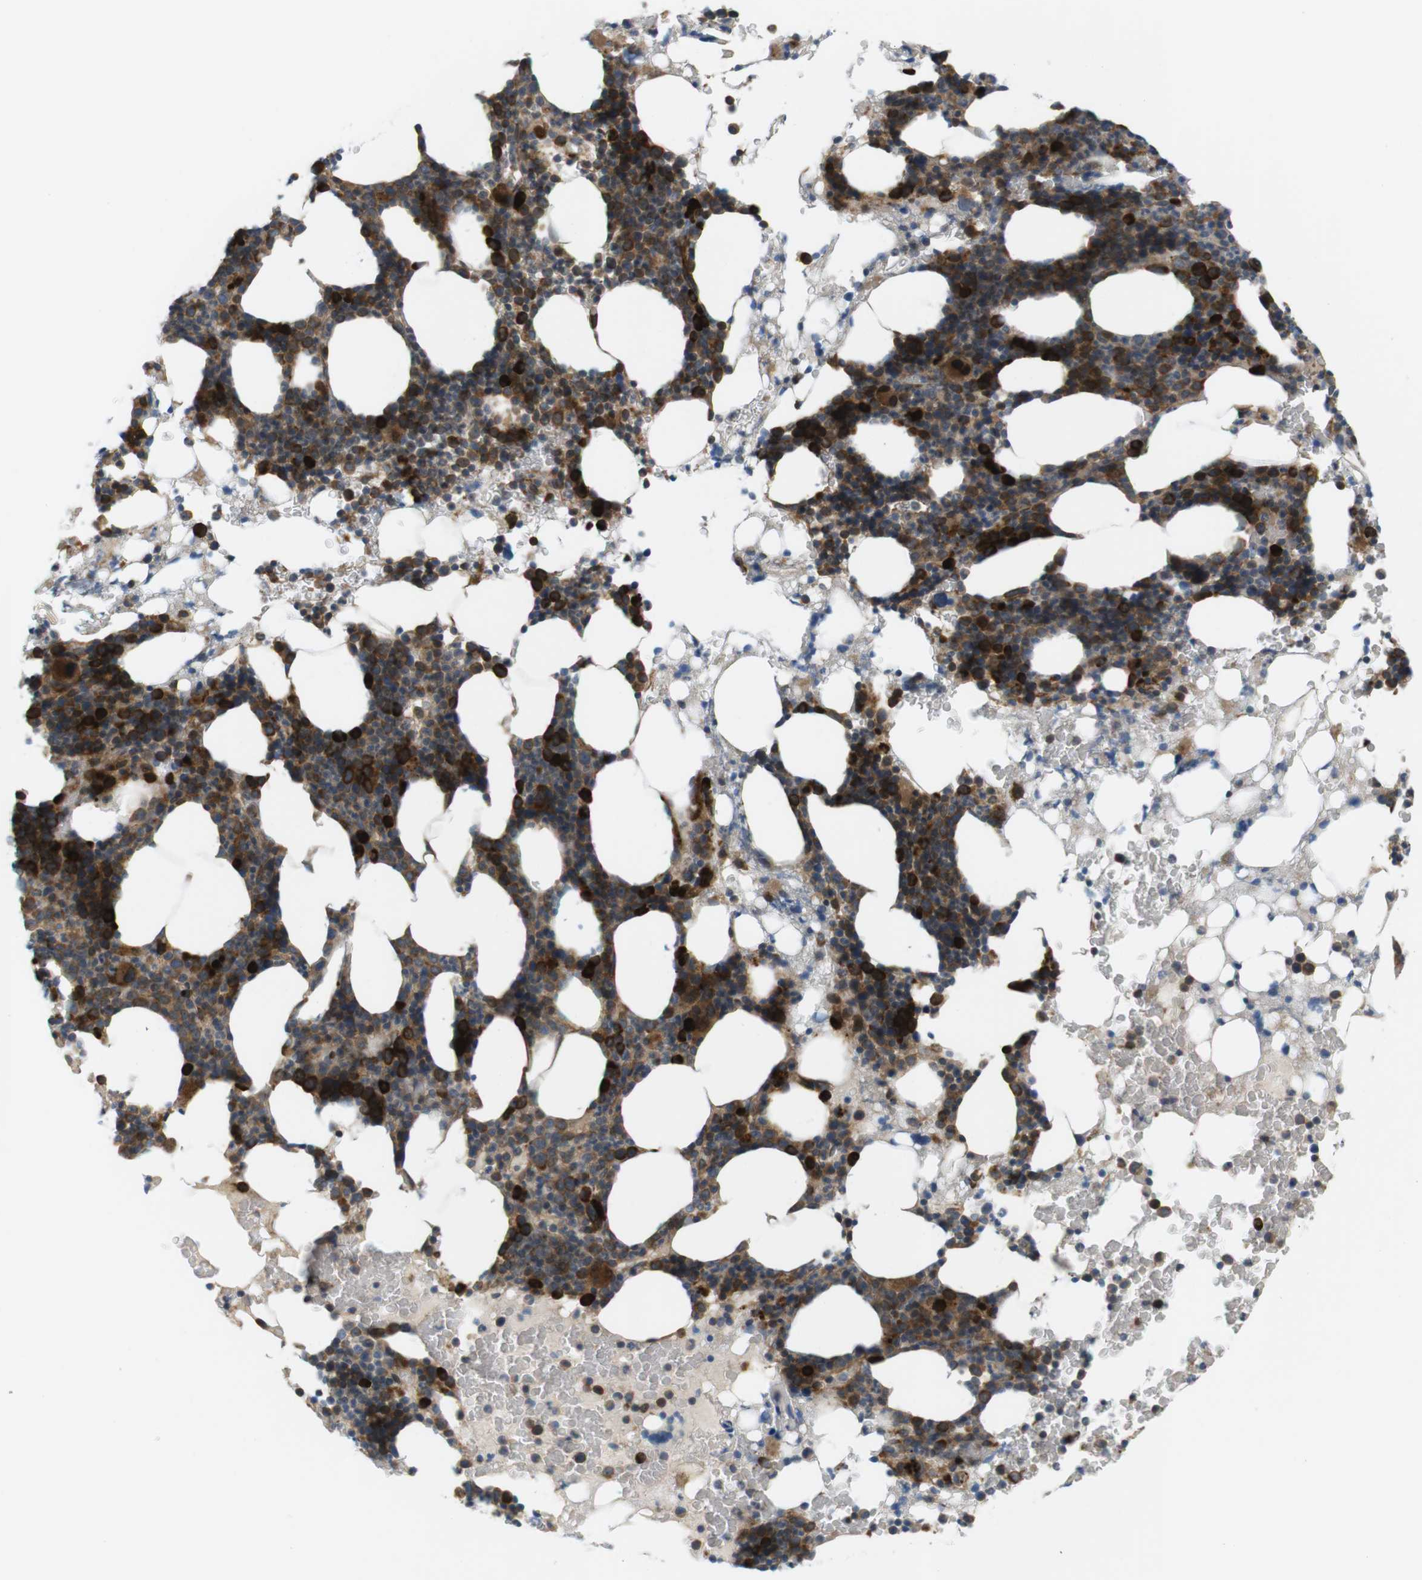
{"staining": {"intensity": "strong", "quantity": ">75%", "location": "cytoplasmic/membranous"}, "tissue": "bone marrow", "cell_type": "Hematopoietic cells", "image_type": "normal", "snomed": [{"axis": "morphology", "description": "Normal tissue, NOS"}, {"axis": "morphology", "description": "Inflammation, NOS"}, {"axis": "topography", "description": "Bone marrow"}], "caption": "Benign bone marrow displays strong cytoplasmic/membranous expression in about >75% of hematopoietic cells.", "gene": "GJC3", "patient": {"sex": "female", "age": 84}}